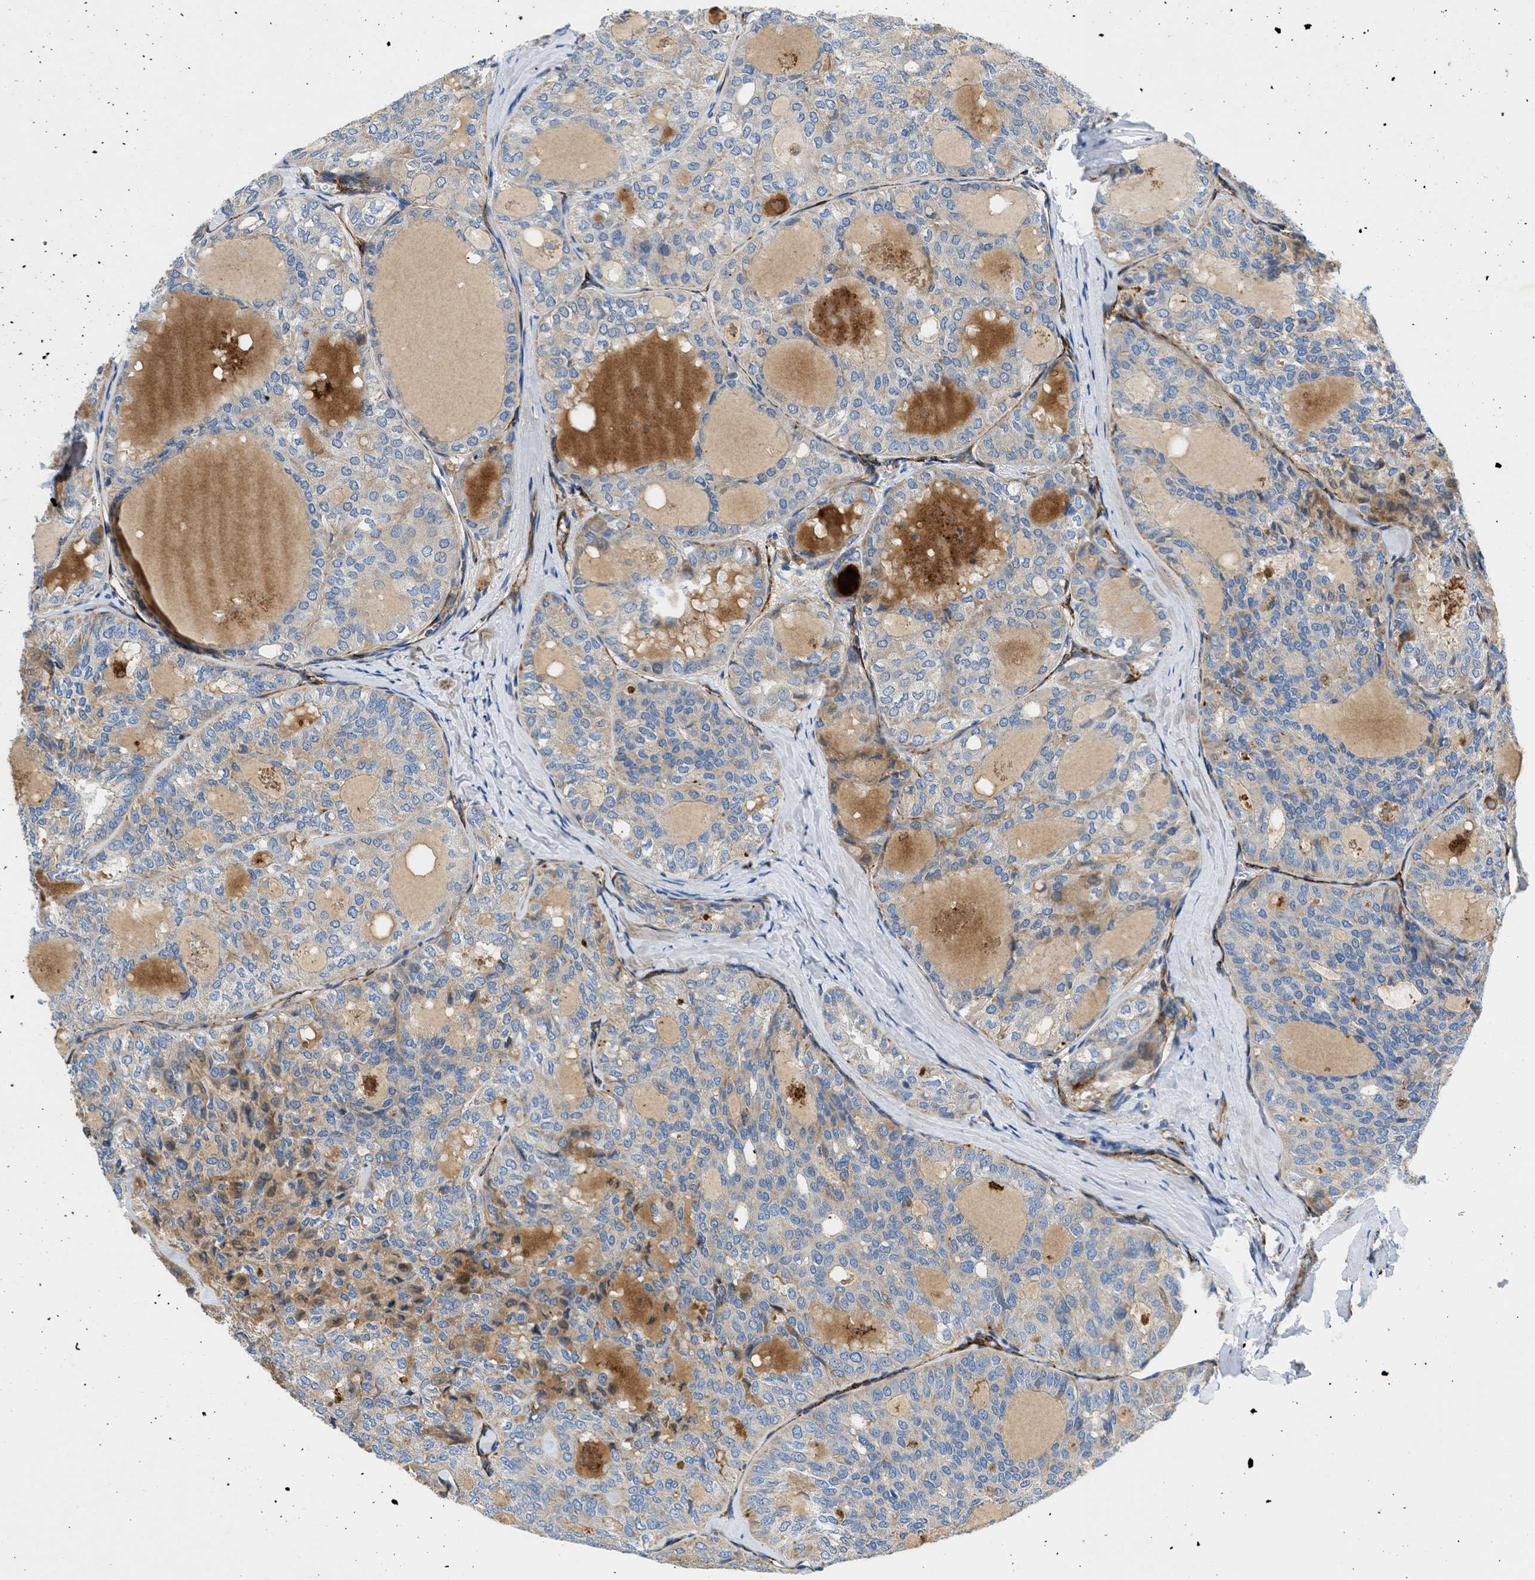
{"staining": {"intensity": "weak", "quantity": ">75%", "location": "cytoplasmic/membranous"}, "tissue": "thyroid cancer", "cell_type": "Tumor cells", "image_type": "cancer", "snomed": [{"axis": "morphology", "description": "Follicular adenoma carcinoma, NOS"}, {"axis": "topography", "description": "Thyroid gland"}], "caption": "Immunohistochemical staining of thyroid follicular adenoma carcinoma exhibits low levels of weak cytoplasmic/membranous positivity in approximately >75% of tumor cells.", "gene": "ULK4", "patient": {"sex": "male", "age": 75}}